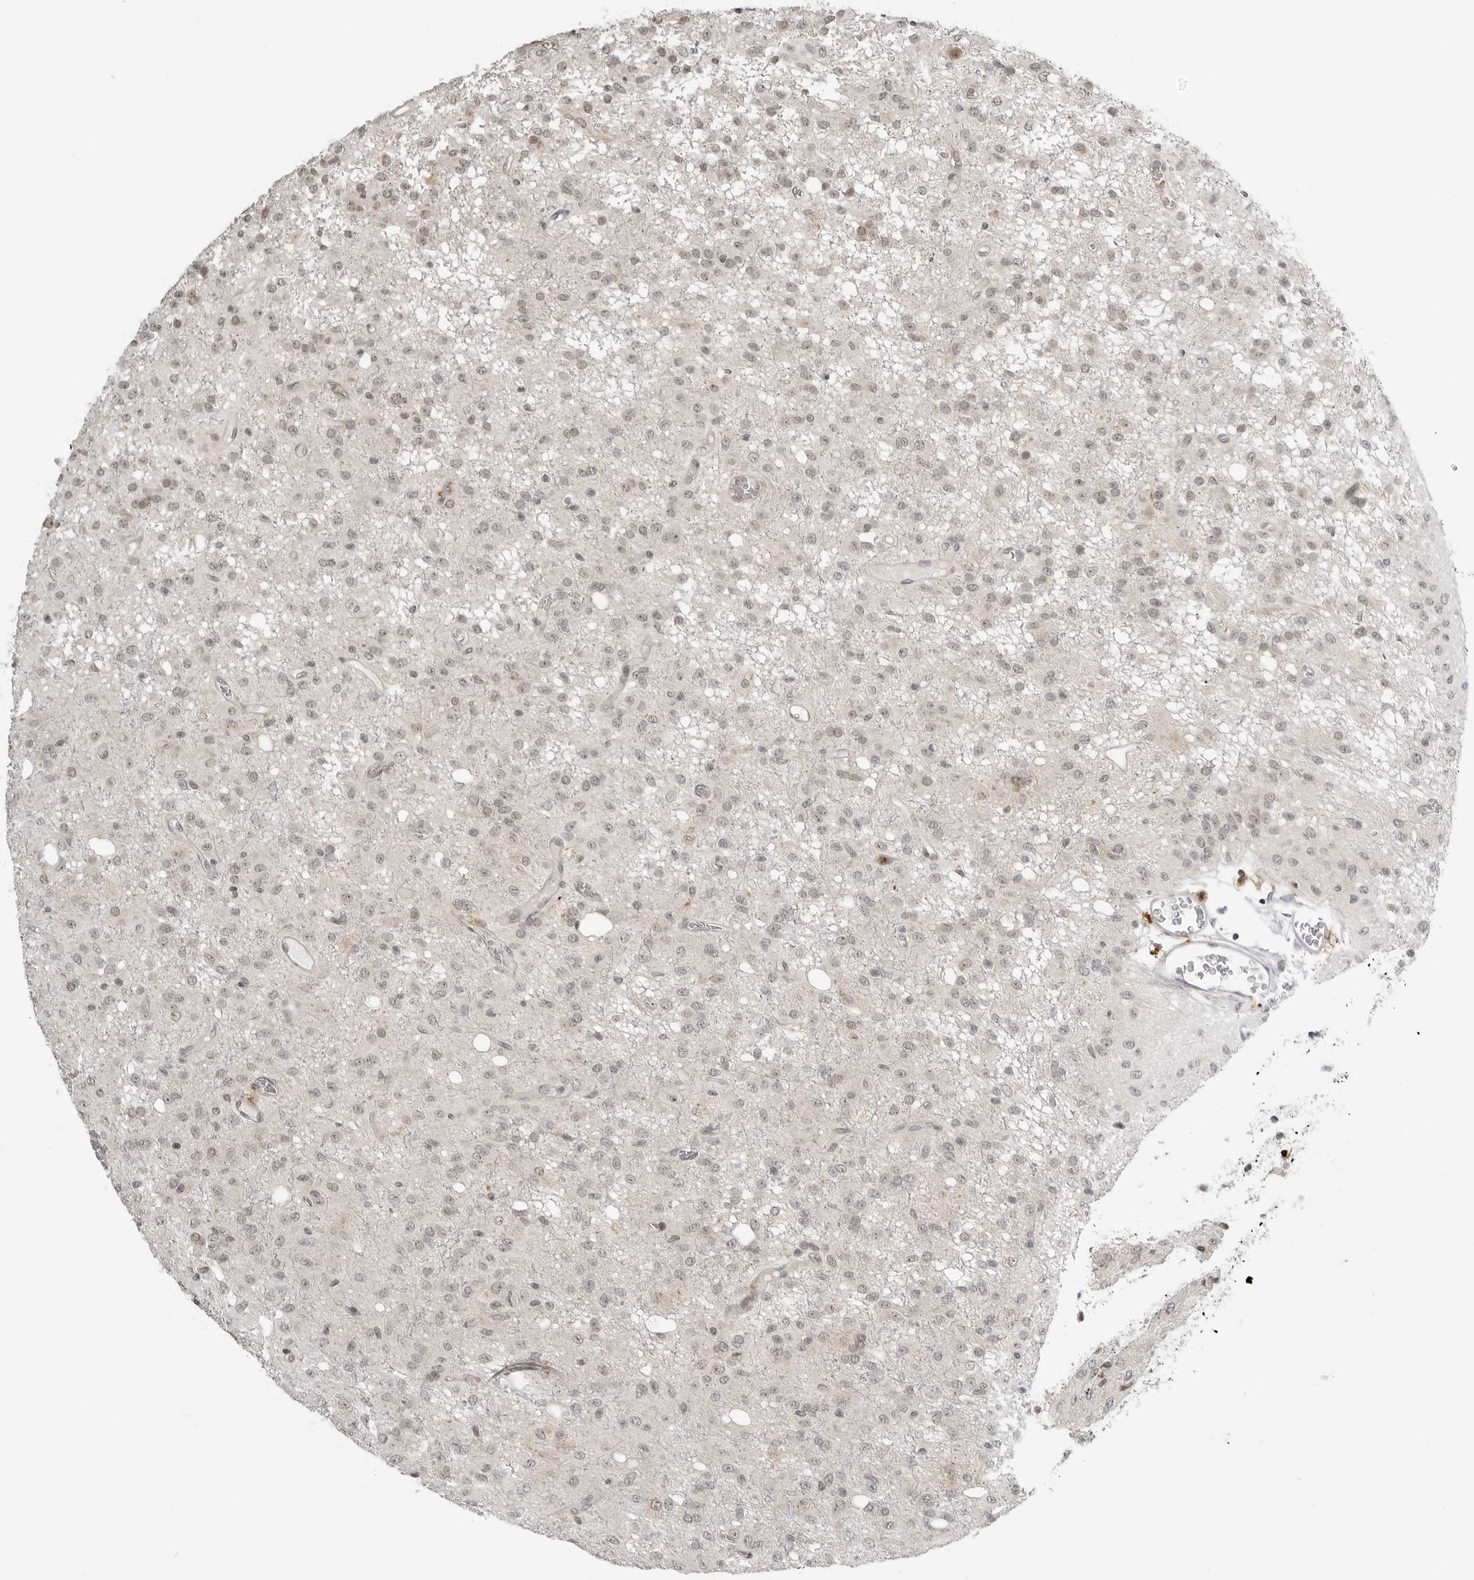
{"staining": {"intensity": "weak", "quantity": "25%-75%", "location": "nuclear"}, "tissue": "glioma", "cell_type": "Tumor cells", "image_type": "cancer", "snomed": [{"axis": "morphology", "description": "Glioma, malignant, High grade"}, {"axis": "topography", "description": "Brain"}], "caption": "Brown immunohistochemical staining in human glioma shows weak nuclear positivity in approximately 25%-75% of tumor cells.", "gene": "SUGCT", "patient": {"sex": "female", "age": 59}}